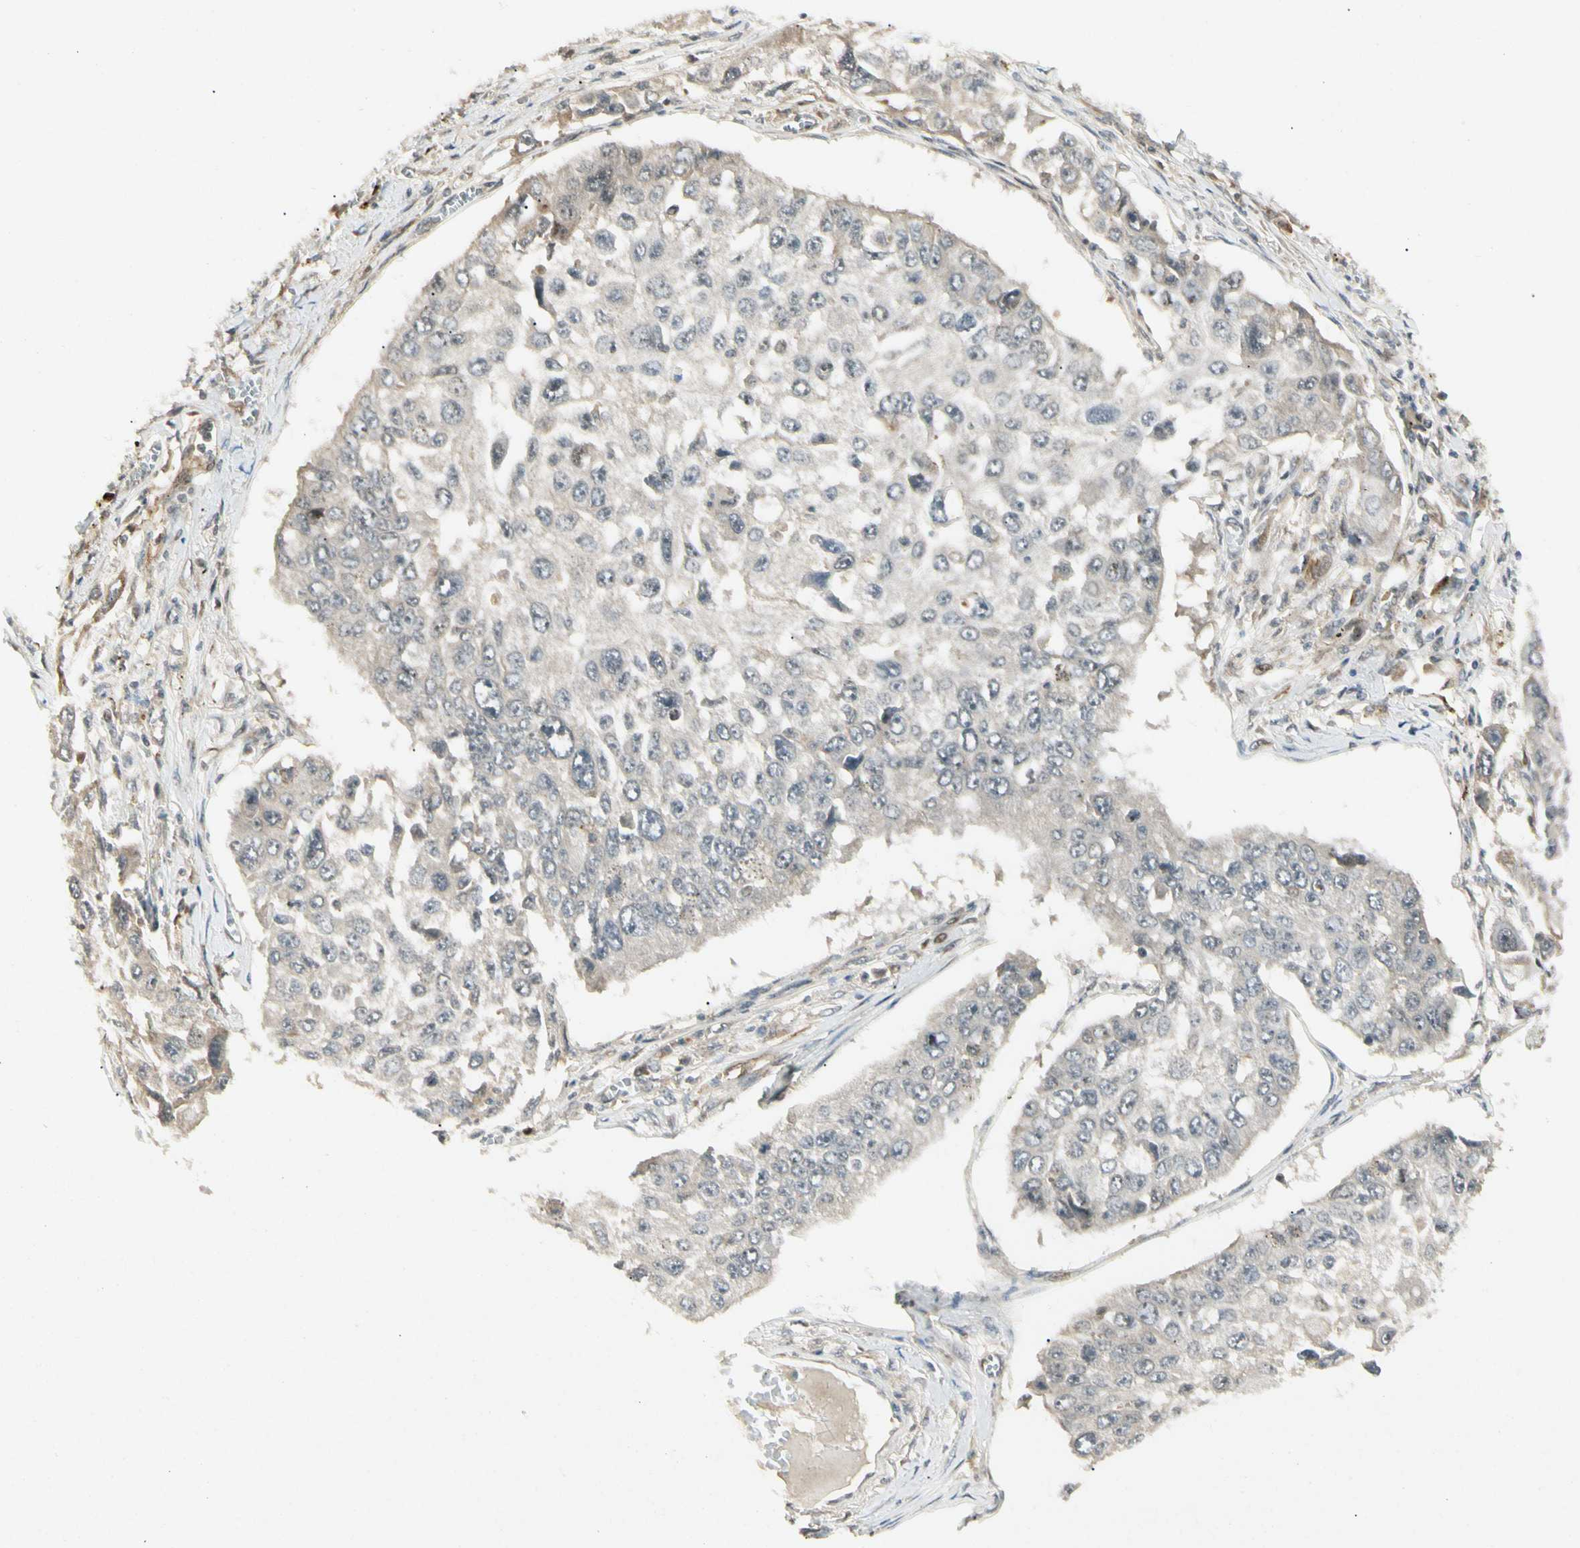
{"staining": {"intensity": "negative", "quantity": "none", "location": "none"}, "tissue": "lung cancer", "cell_type": "Tumor cells", "image_type": "cancer", "snomed": [{"axis": "morphology", "description": "Squamous cell carcinoma, NOS"}, {"axis": "topography", "description": "Lung"}], "caption": "Tumor cells are negative for protein expression in human lung cancer (squamous cell carcinoma).", "gene": "FNDC3B", "patient": {"sex": "male", "age": 71}}